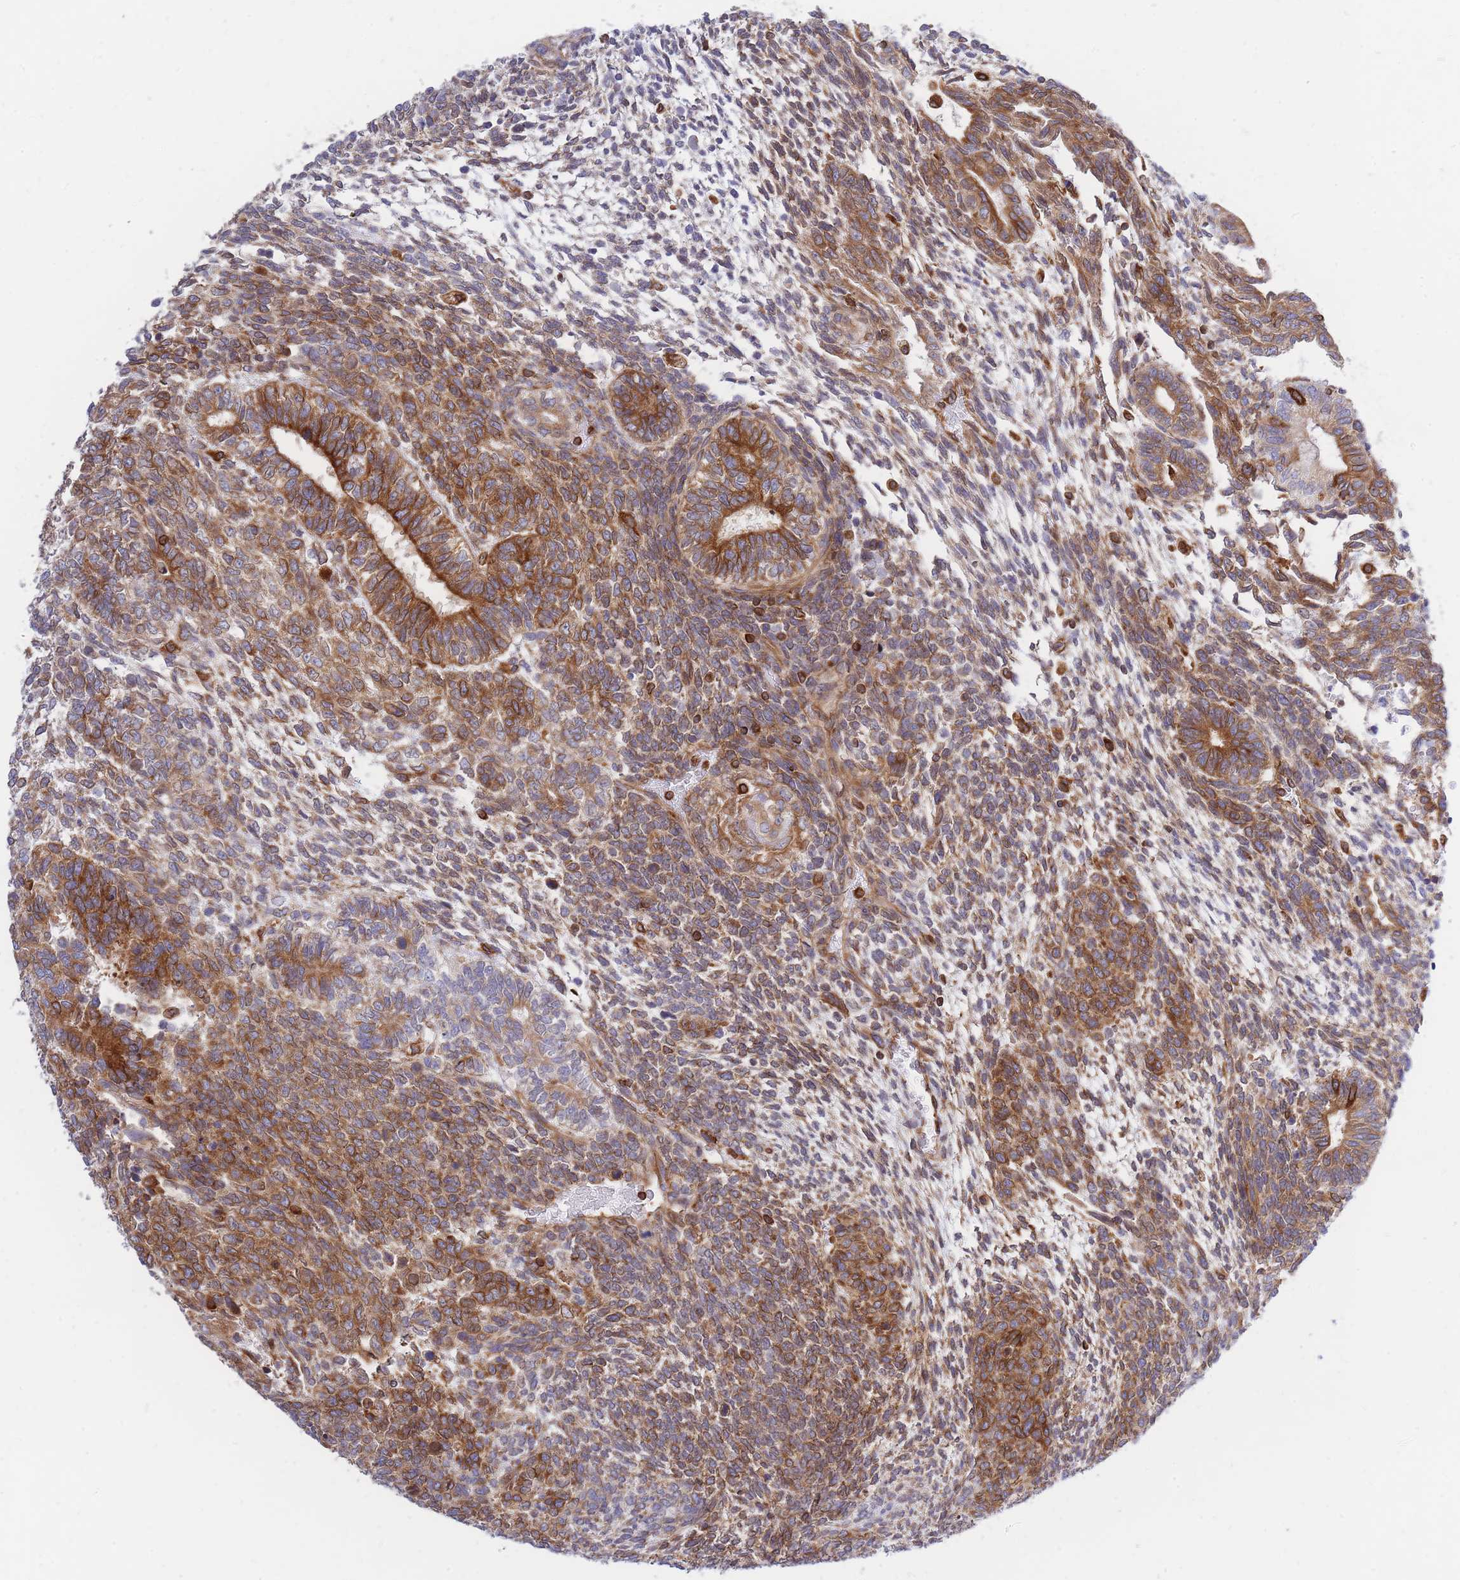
{"staining": {"intensity": "strong", "quantity": ">75%", "location": "cytoplasmic/membranous"}, "tissue": "testis cancer", "cell_type": "Tumor cells", "image_type": "cancer", "snomed": [{"axis": "morphology", "description": "Carcinoma, Embryonal, NOS"}, {"axis": "topography", "description": "Testis"}], "caption": "The image exhibits a brown stain indicating the presence of a protein in the cytoplasmic/membranous of tumor cells in testis embryonal carcinoma.", "gene": "REM1", "patient": {"sex": "male", "age": 23}}